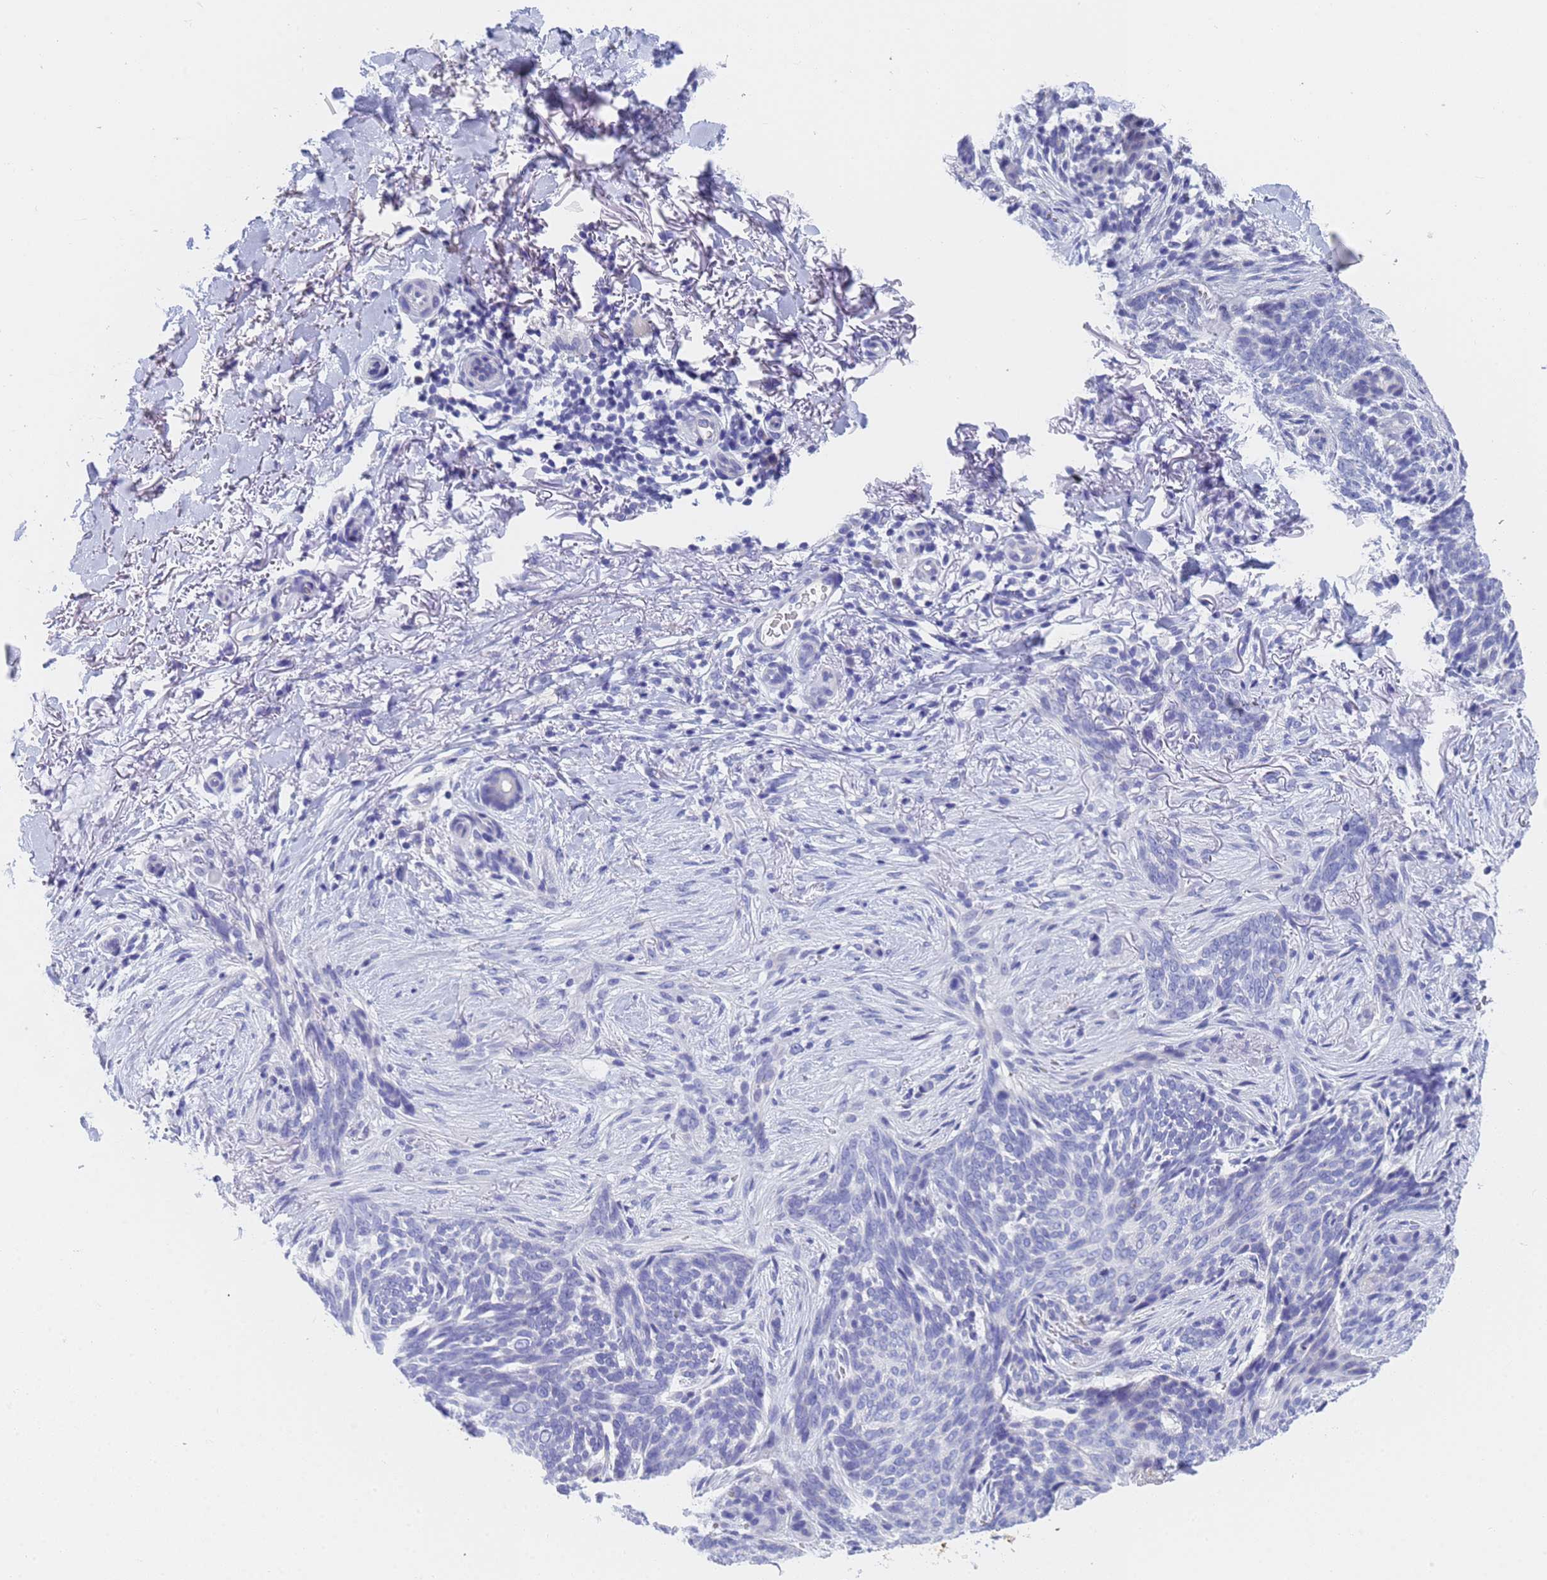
{"staining": {"intensity": "negative", "quantity": "none", "location": "none"}, "tissue": "skin cancer", "cell_type": "Tumor cells", "image_type": "cancer", "snomed": [{"axis": "morphology", "description": "Normal tissue, NOS"}, {"axis": "morphology", "description": "Basal cell carcinoma"}, {"axis": "topography", "description": "Skin"}], "caption": "Micrograph shows no protein expression in tumor cells of skin basal cell carcinoma tissue. (Stains: DAB (3,3'-diaminobenzidine) immunohistochemistry with hematoxylin counter stain, Microscopy: brightfield microscopy at high magnification).", "gene": "STATH", "patient": {"sex": "female", "age": 67}}